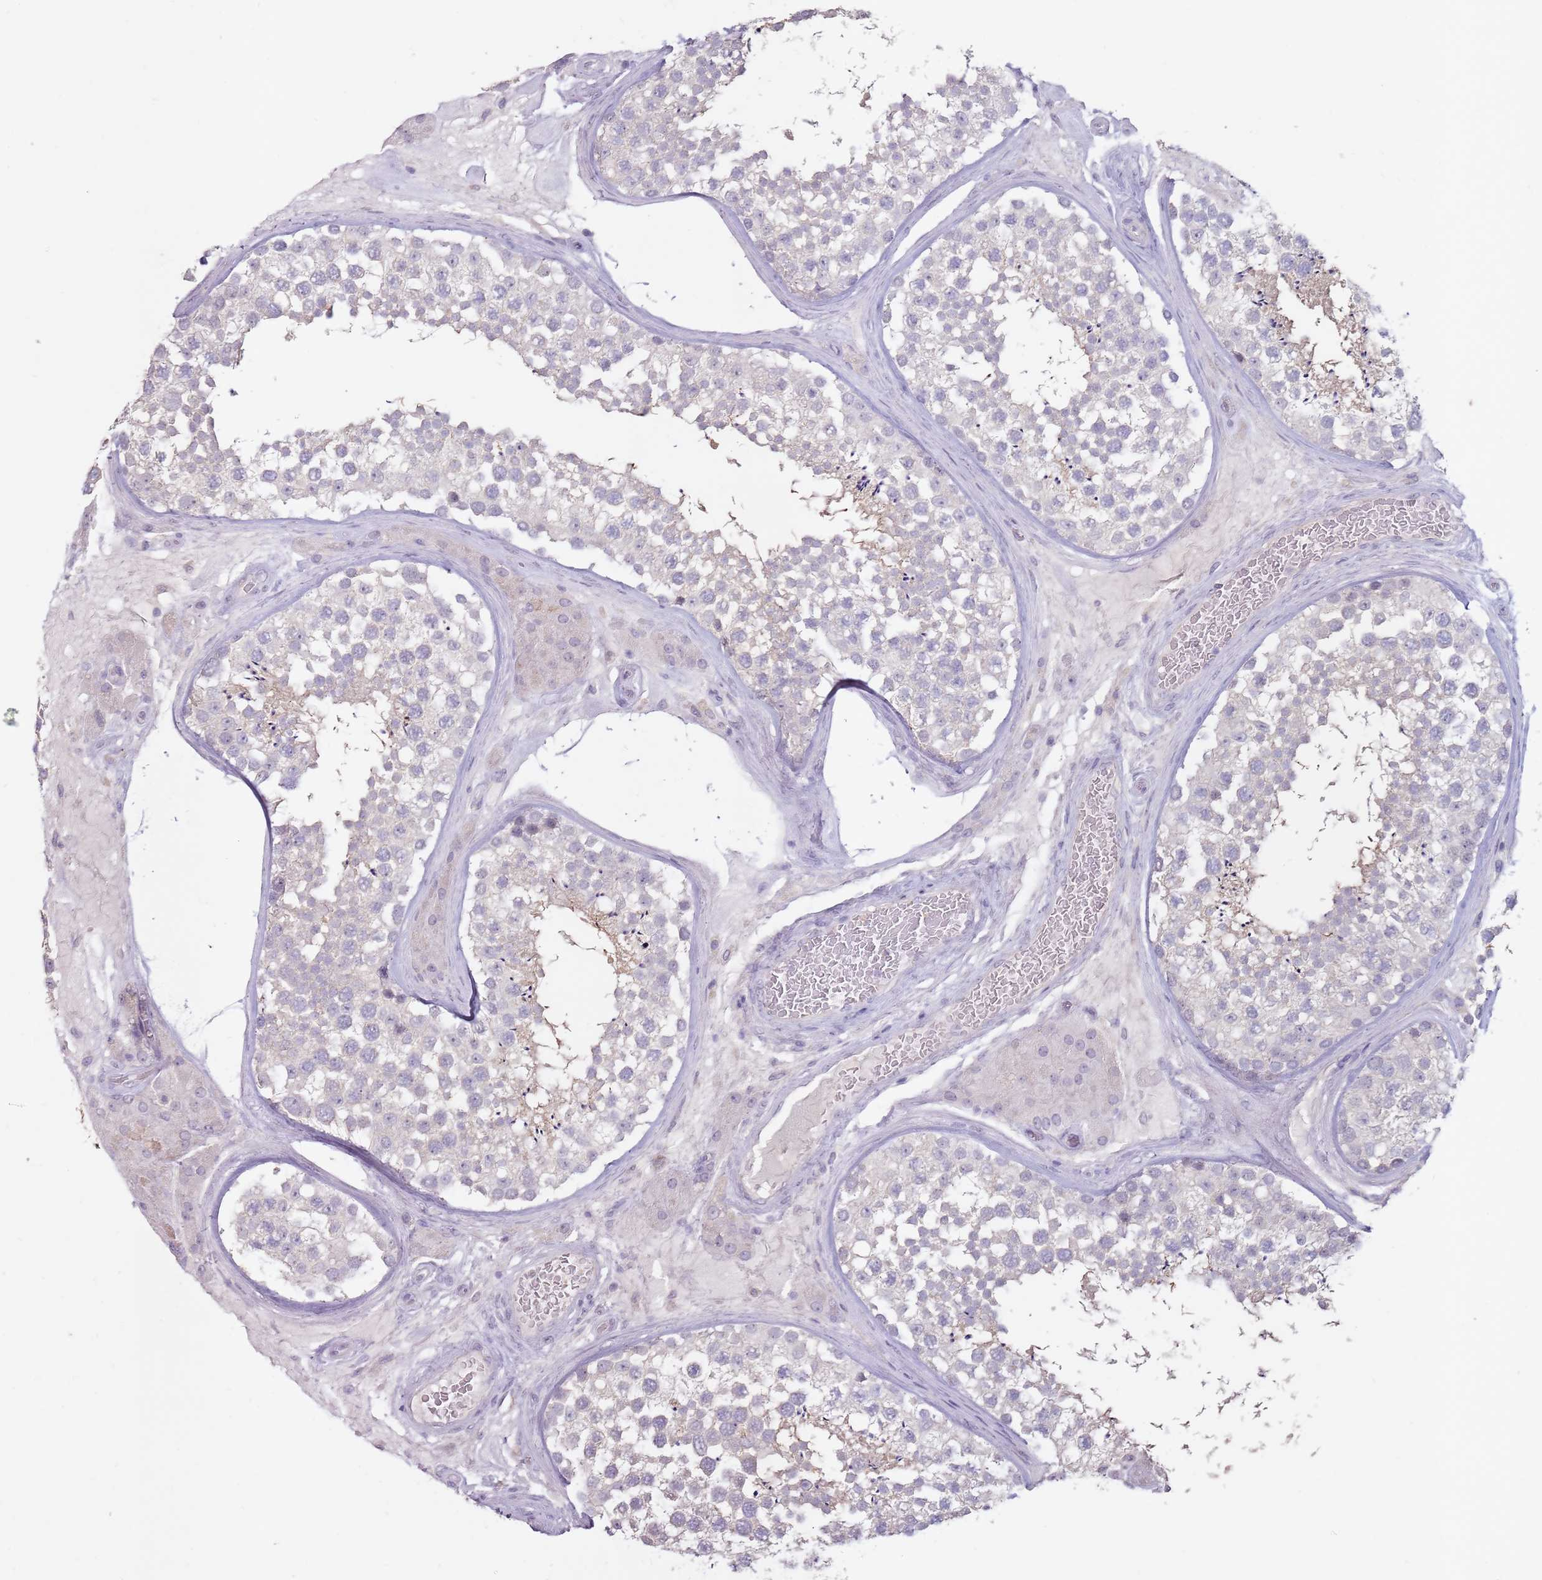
{"staining": {"intensity": "weak", "quantity": "<25%", "location": "cytoplasmic/membranous"}, "tissue": "testis", "cell_type": "Cells in seminiferous ducts", "image_type": "normal", "snomed": [{"axis": "morphology", "description": "Normal tissue, NOS"}, {"axis": "topography", "description": "Testis"}], "caption": "A photomicrograph of testis stained for a protein demonstrates no brown staining in cells in seminiferous ducts. (DAB (3,3'-diaminobenzidine) immunohistochemistry (IHC) with hematoxylin counter stain).", "gene": "STYK1", "patient": {"sex": "male", "age": 46}}